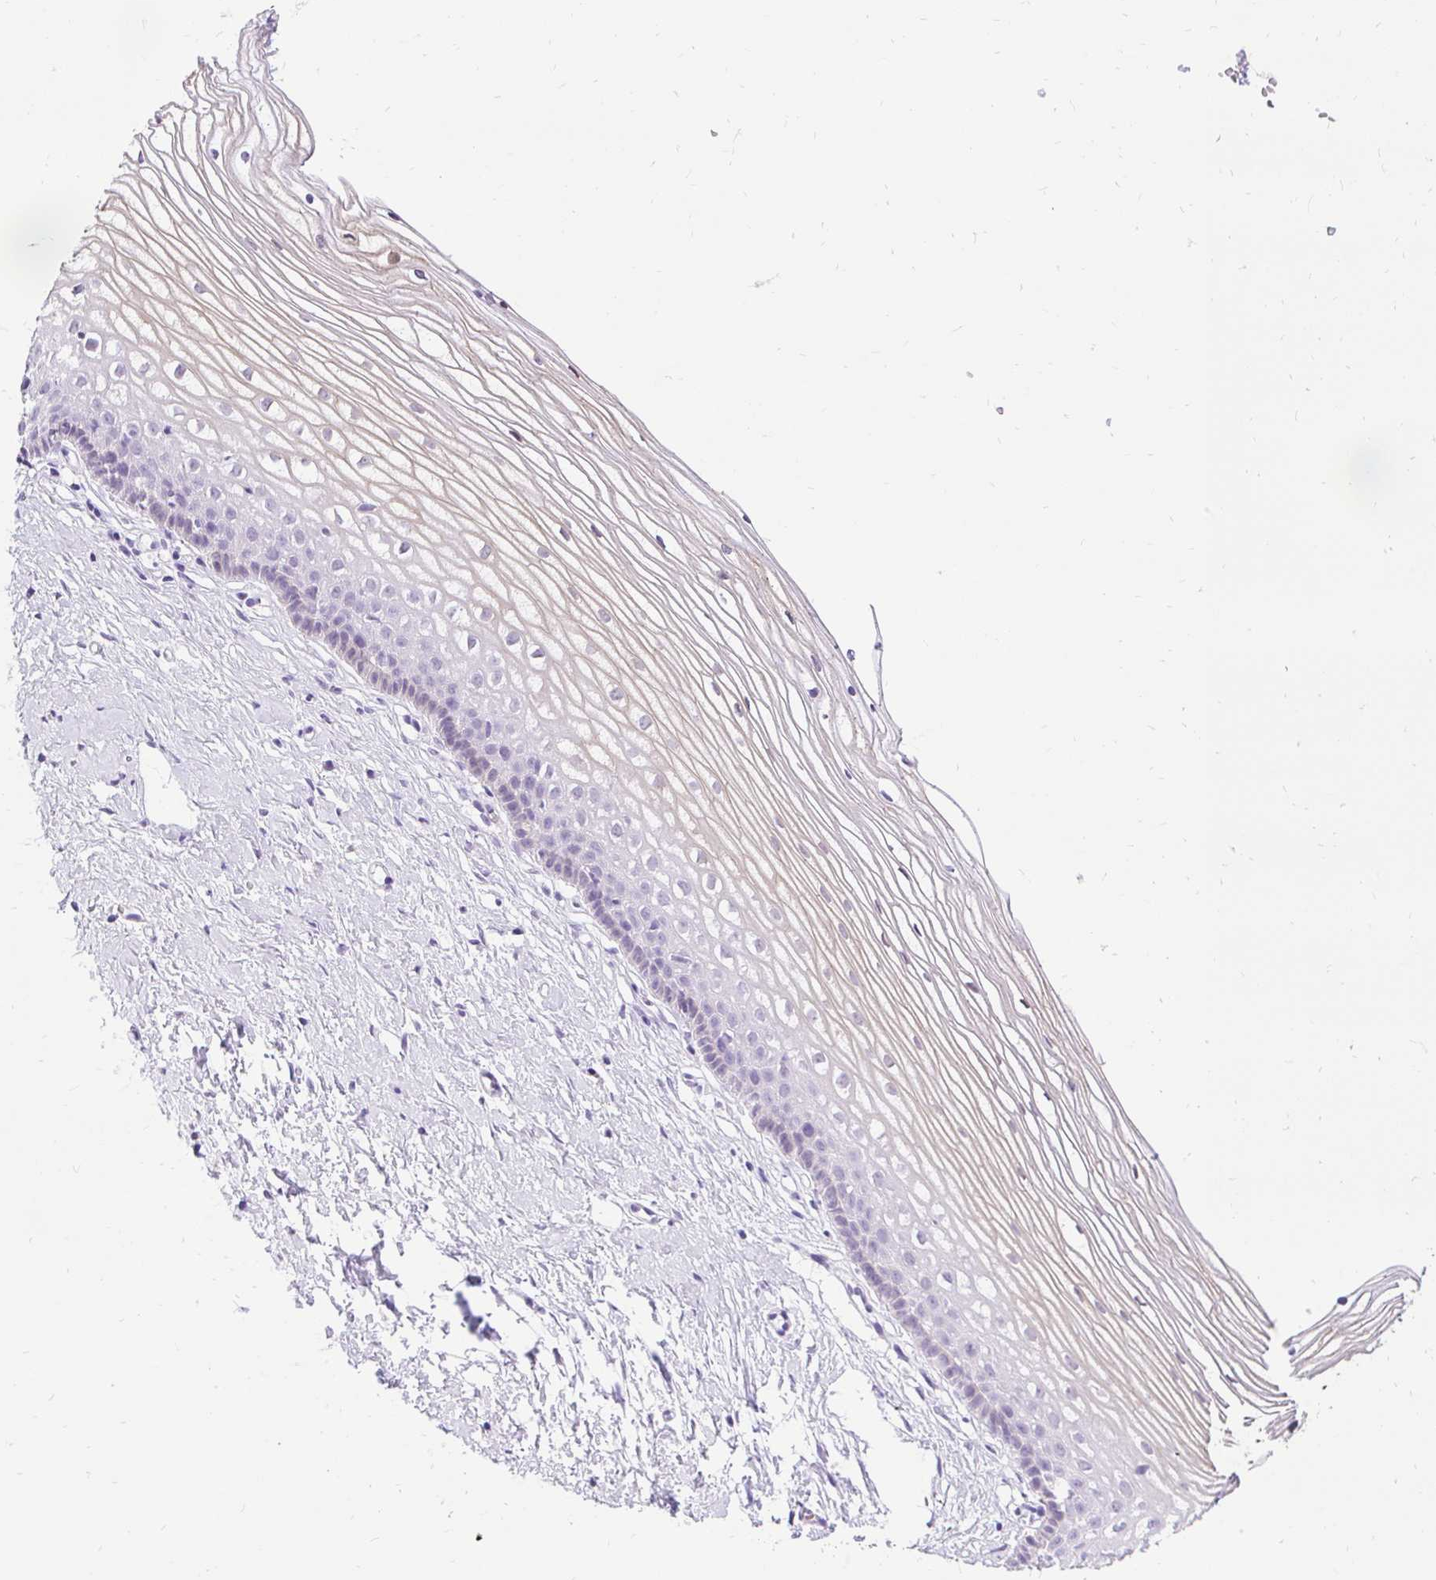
{"staining": {"intensity": "negative", "quantity": "none", "location": "none"}, "tissue": "cervix", "cell_type": "Glandular cells", "image_type": "normal", "snomed": [{"axis": "morphology", "description": "Normal tissue, NOS"}, {"axis": "topography", "description": "Cervix"}], "caption": "This is an IHC micrograph of normal human cervix. There is no positivity in glandular cells.", "gene": "FATE1", "patient": {"sex": "female", "age": 40}}